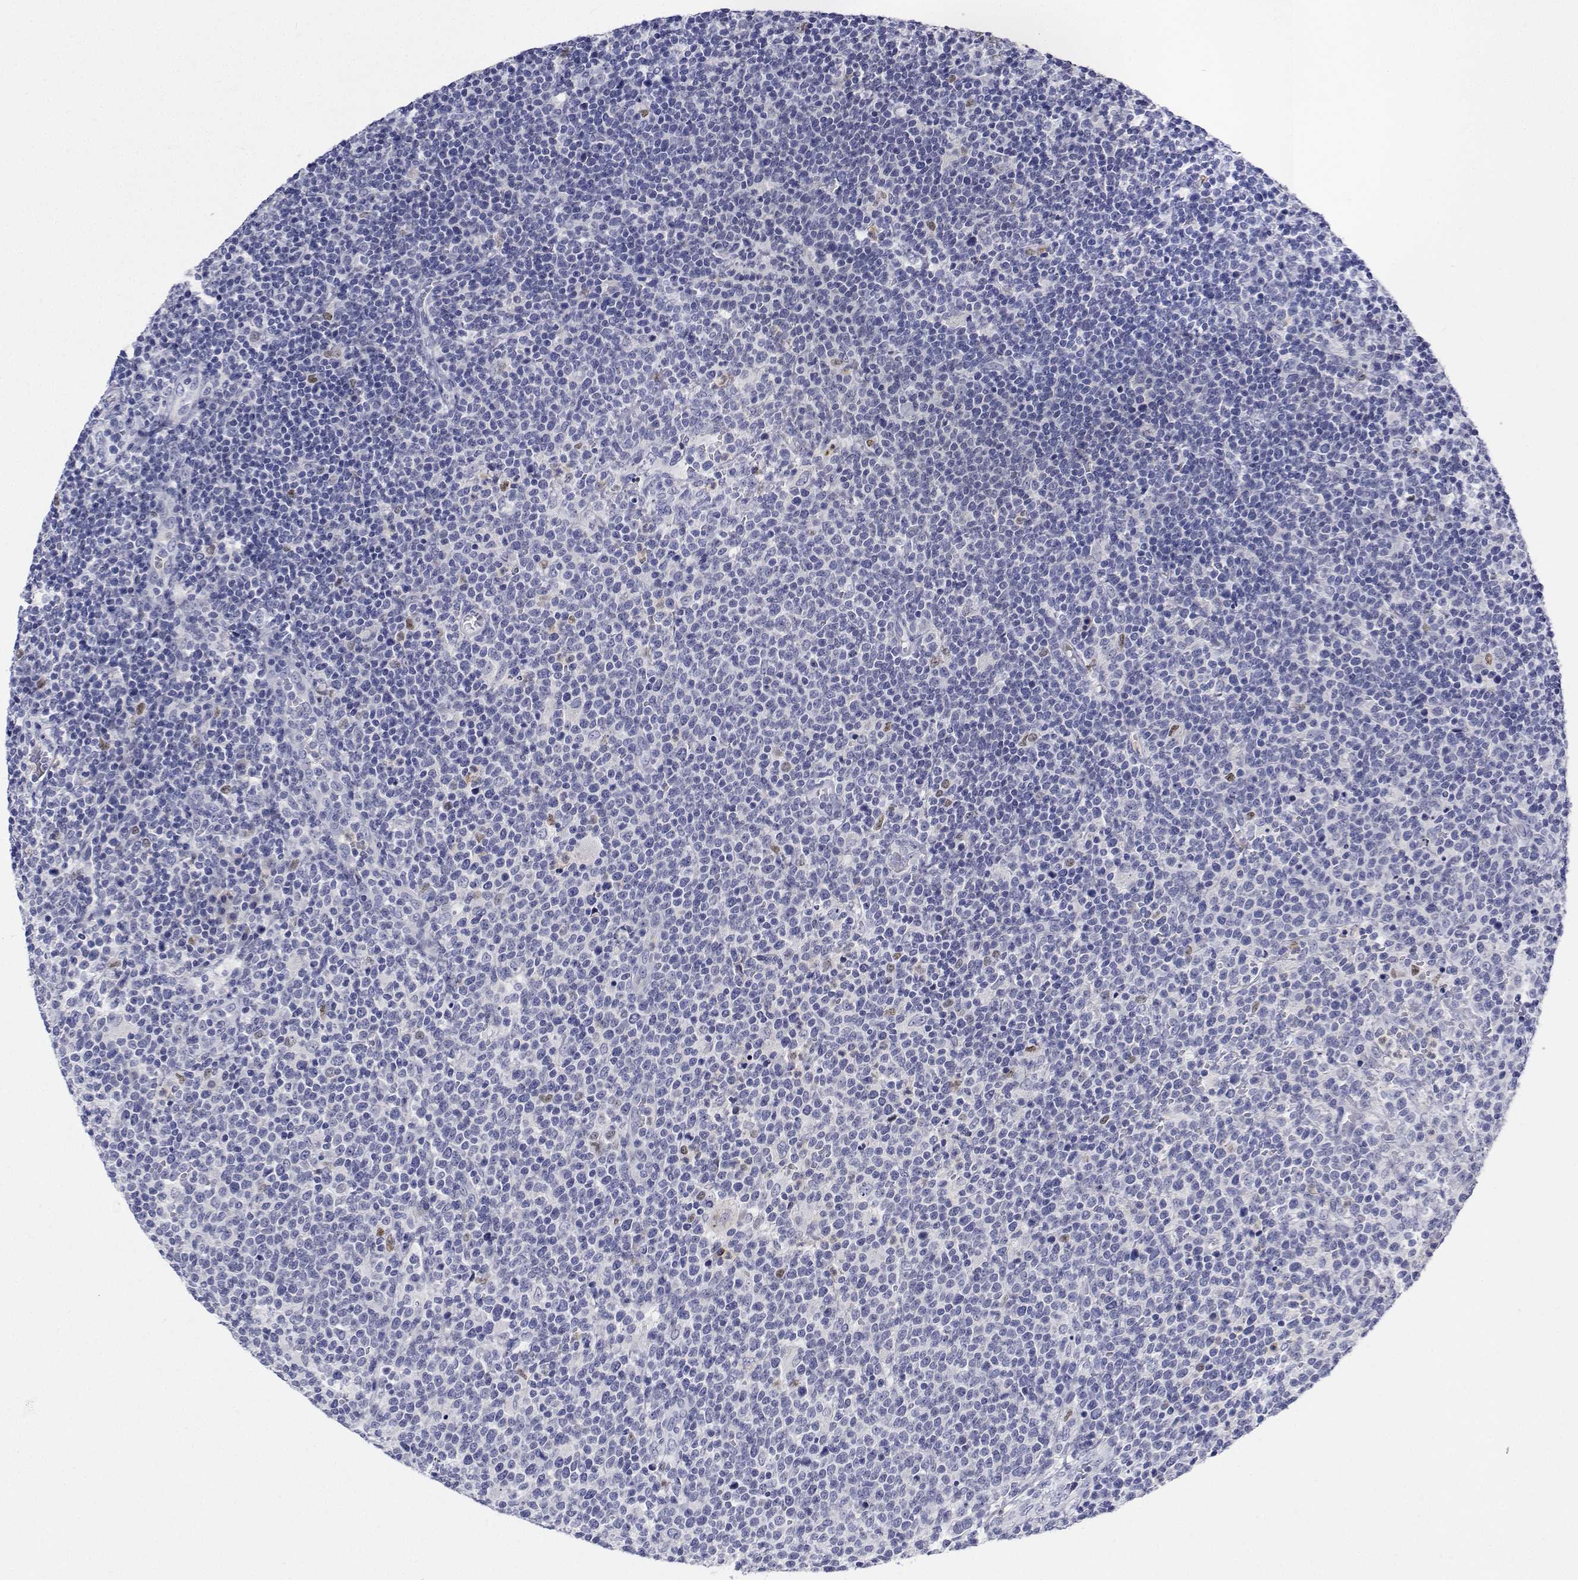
{"staining": {"intensity": "negative", "quantity": "none", "location": "none"}, "tissue": "lymphoma", "cell_type": "Tumor cells", "image_type": "cancer", "snomed": [{"axis": "morphology", "description": "Malignant lymphoma, non-Hodgkin's type, High grade"}, {"axis": "topography", "description": "Lymph node"}], "caption": "Immunohistochemical staining of lymphoma shows no significant positivity in tumor cells. The staining was performed using DAB (3,3'-diaminobenzidine) to visualize the protein expression in brown, while the nuclei were stained in blue with hematoxylin (Magnification: 20x).", "gene": "PLXNA4", "patient": {"sex": "male", "age": 61}}